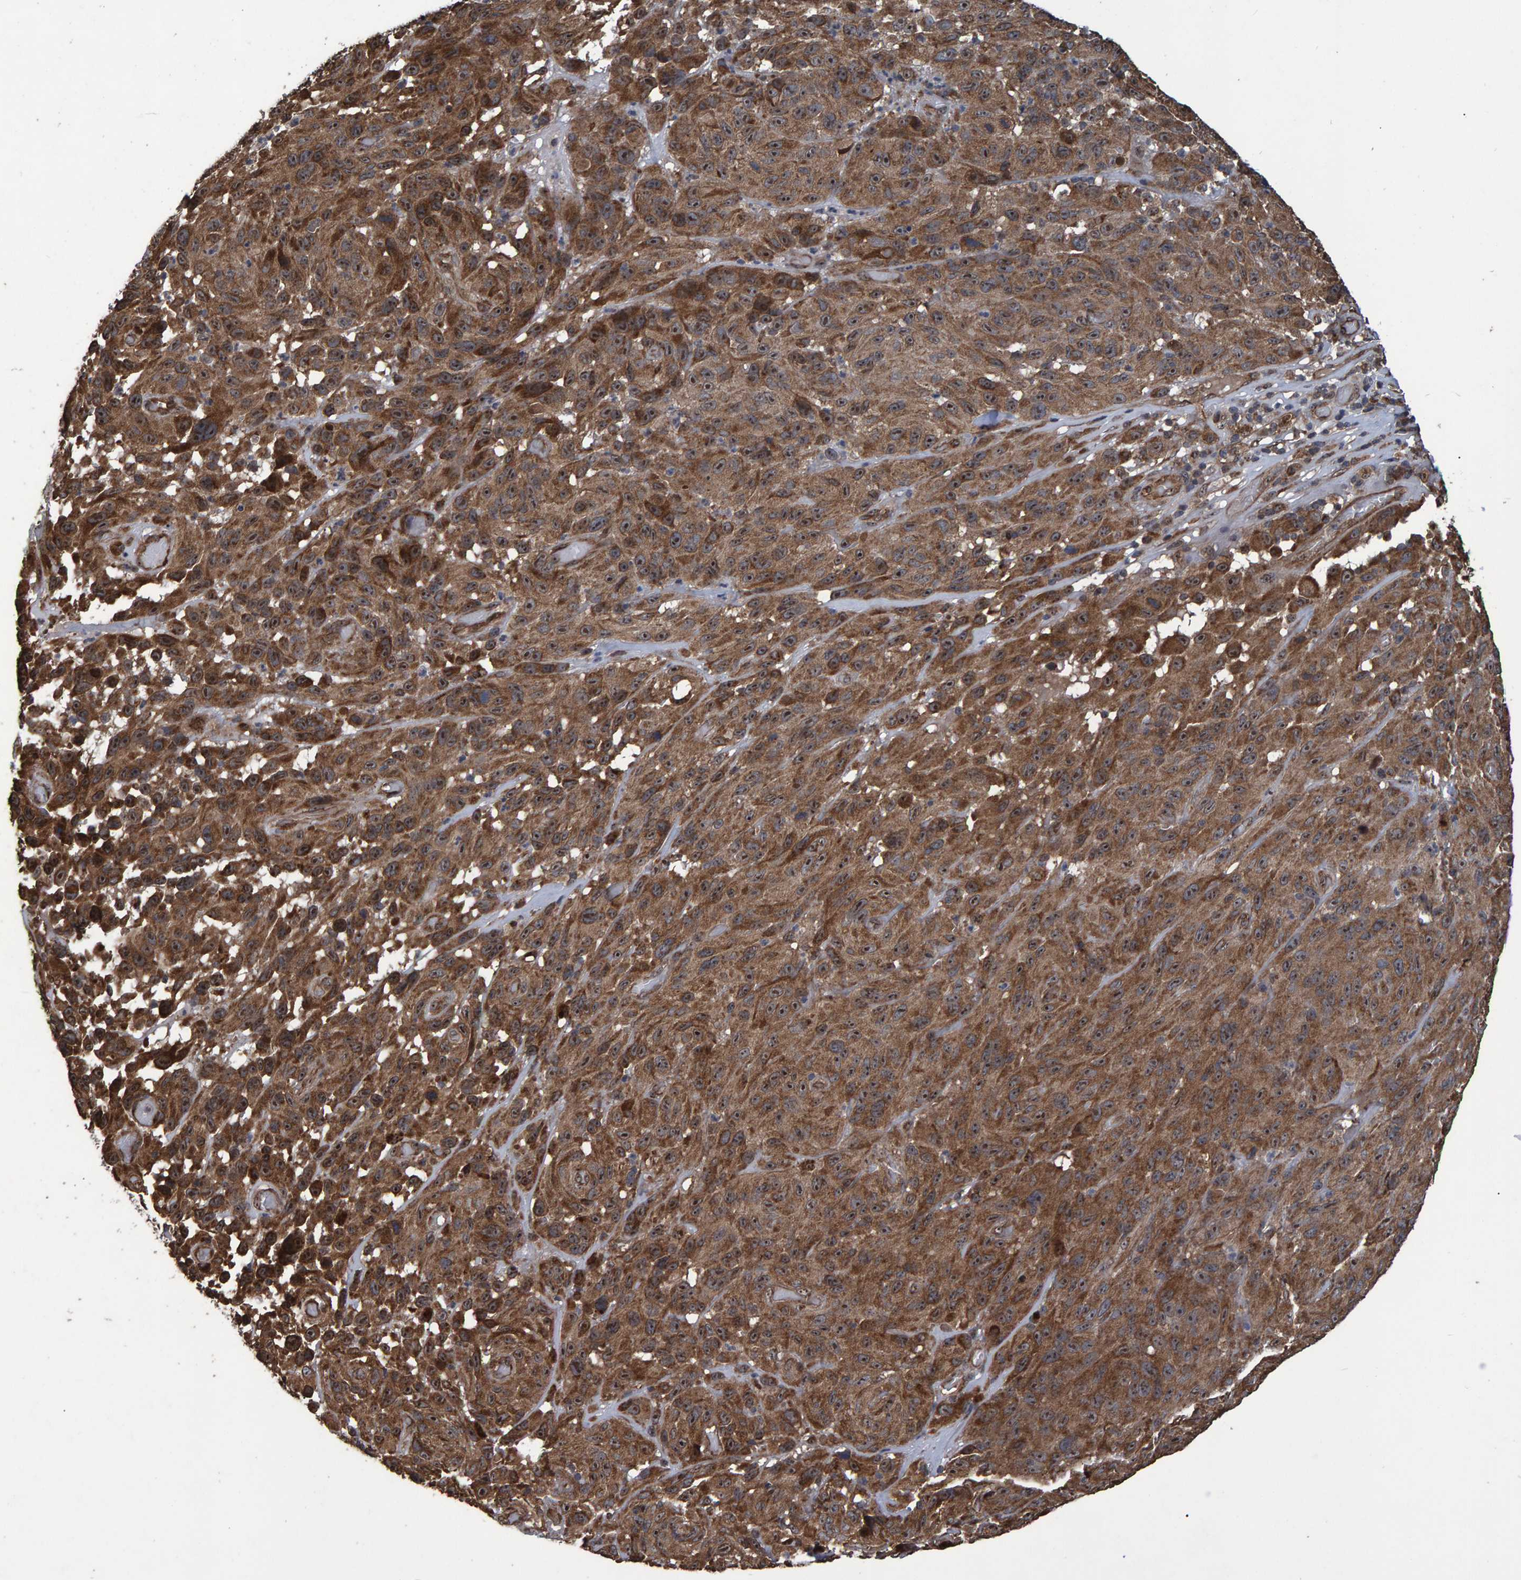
{"staining": {"intensity": "strong", "quantity": ">75%", "location": "cytoplasmic/membranous,nuclear"}, "tissue": "melanoma", "cell_type": "Tumor cells", "image_type": "cancer", "snomed": [{"axis": "morphology", "description": "Malignant melanoma, NOS"}, {"axis": "topography", "description": "Skin"}], "caption": "Melanoma was stained to show a protein in brown. There is high levels of strong cytoplasmic/membranous and nuclear staining in about >75% of tumor cells.", "gene": "TRIM68", "patient": {"sex": "male", "age": 66}}